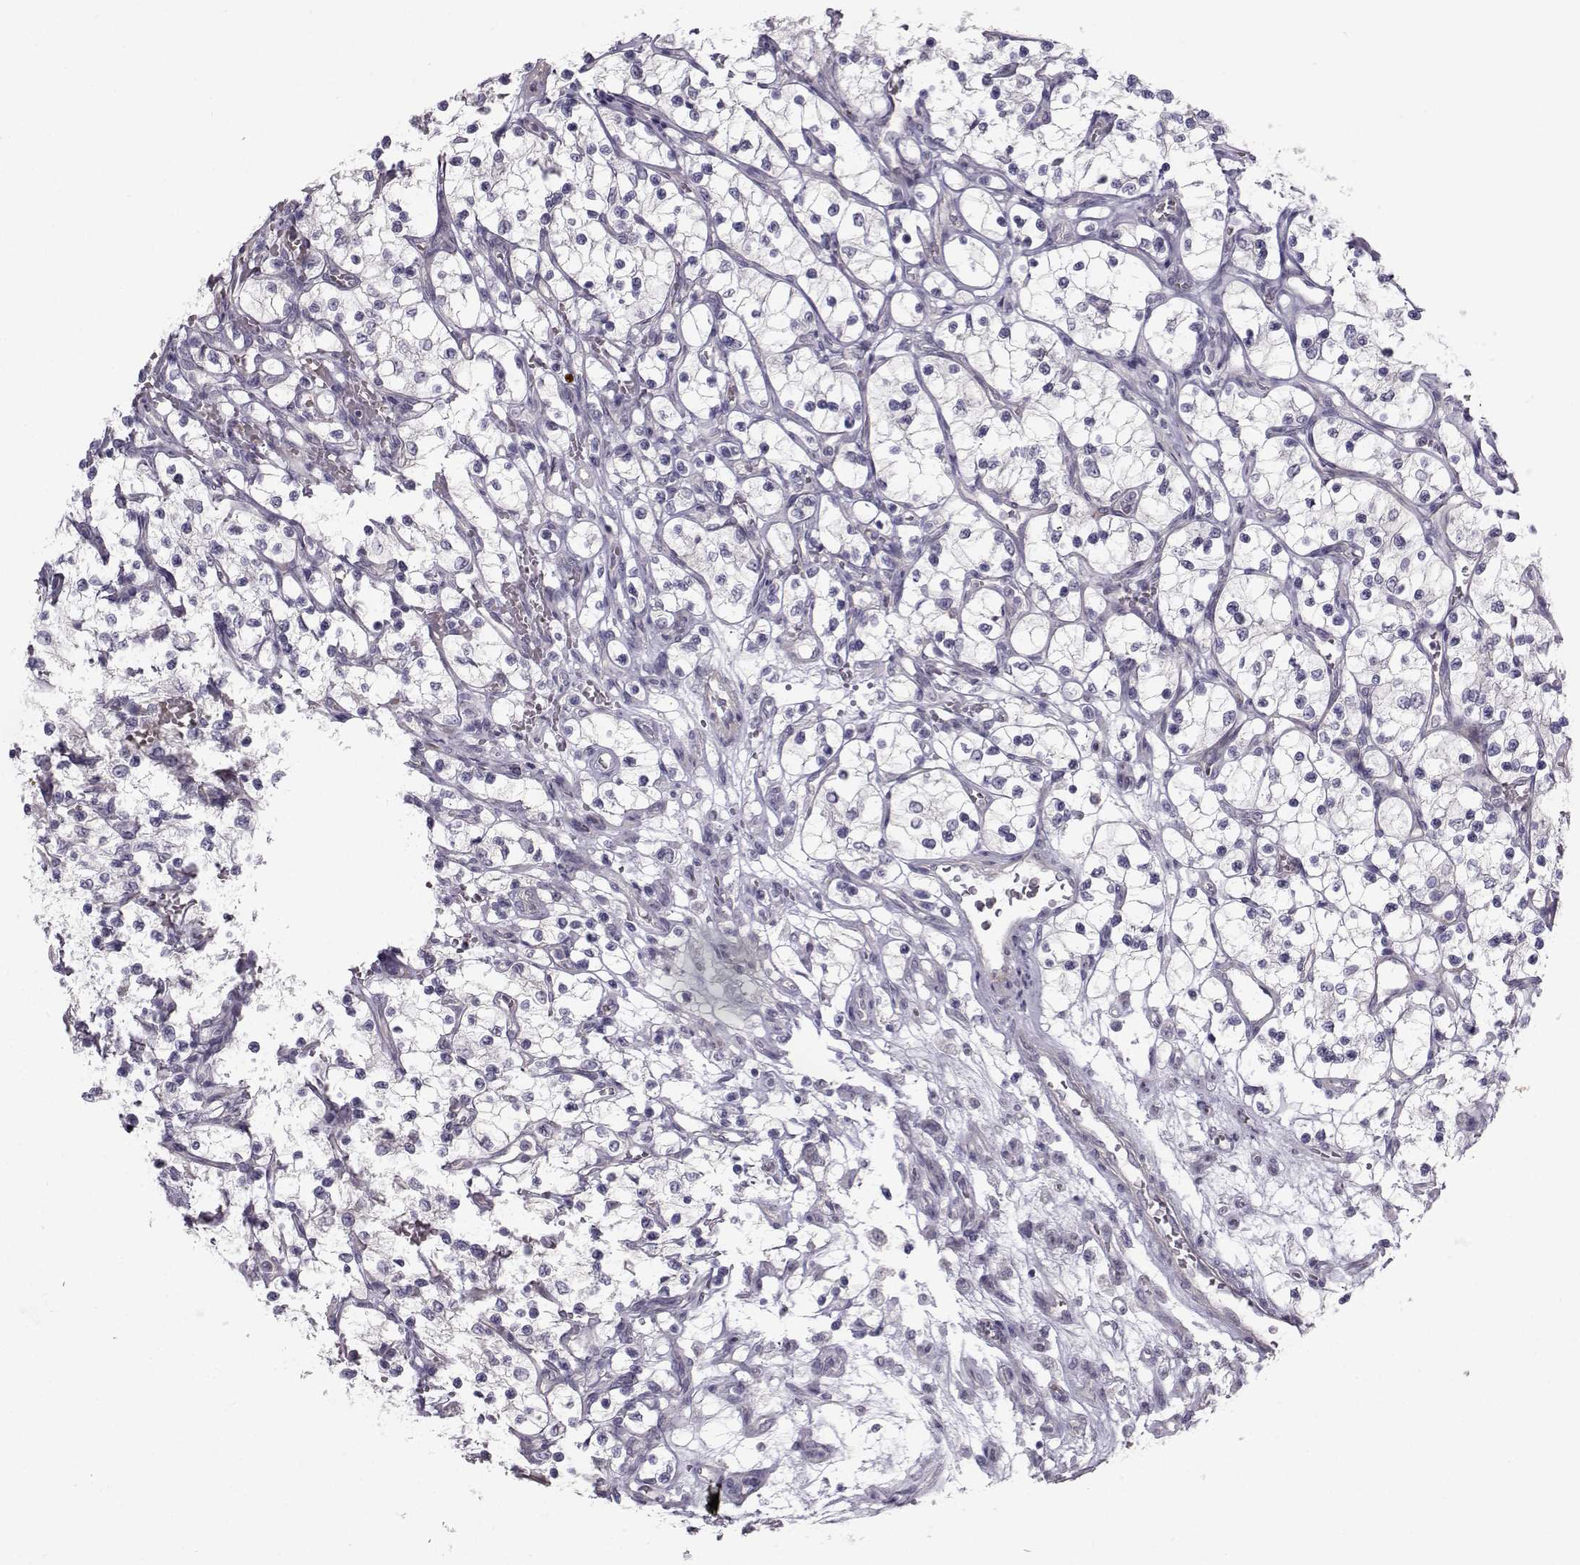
{"staining": {"intensity": "negative", "quantity": "none", "location": "none"}, "tissue": "renal cancer", "cell_type": "Tumor cells", "image_type": "cancer", "snomed": [{"axis": "morphology", "description": "Adenocarcinoma, NOS"}, {"axis": "topography", "description": "Kidney"}], "caption": "High power microscopy micrograph of an immunohistochemistry micrograph of renal cancer, revealing no significant expression in tumor cells.", "gene": "GARIN3", "patient": {"sex": "female", "age": 69}}